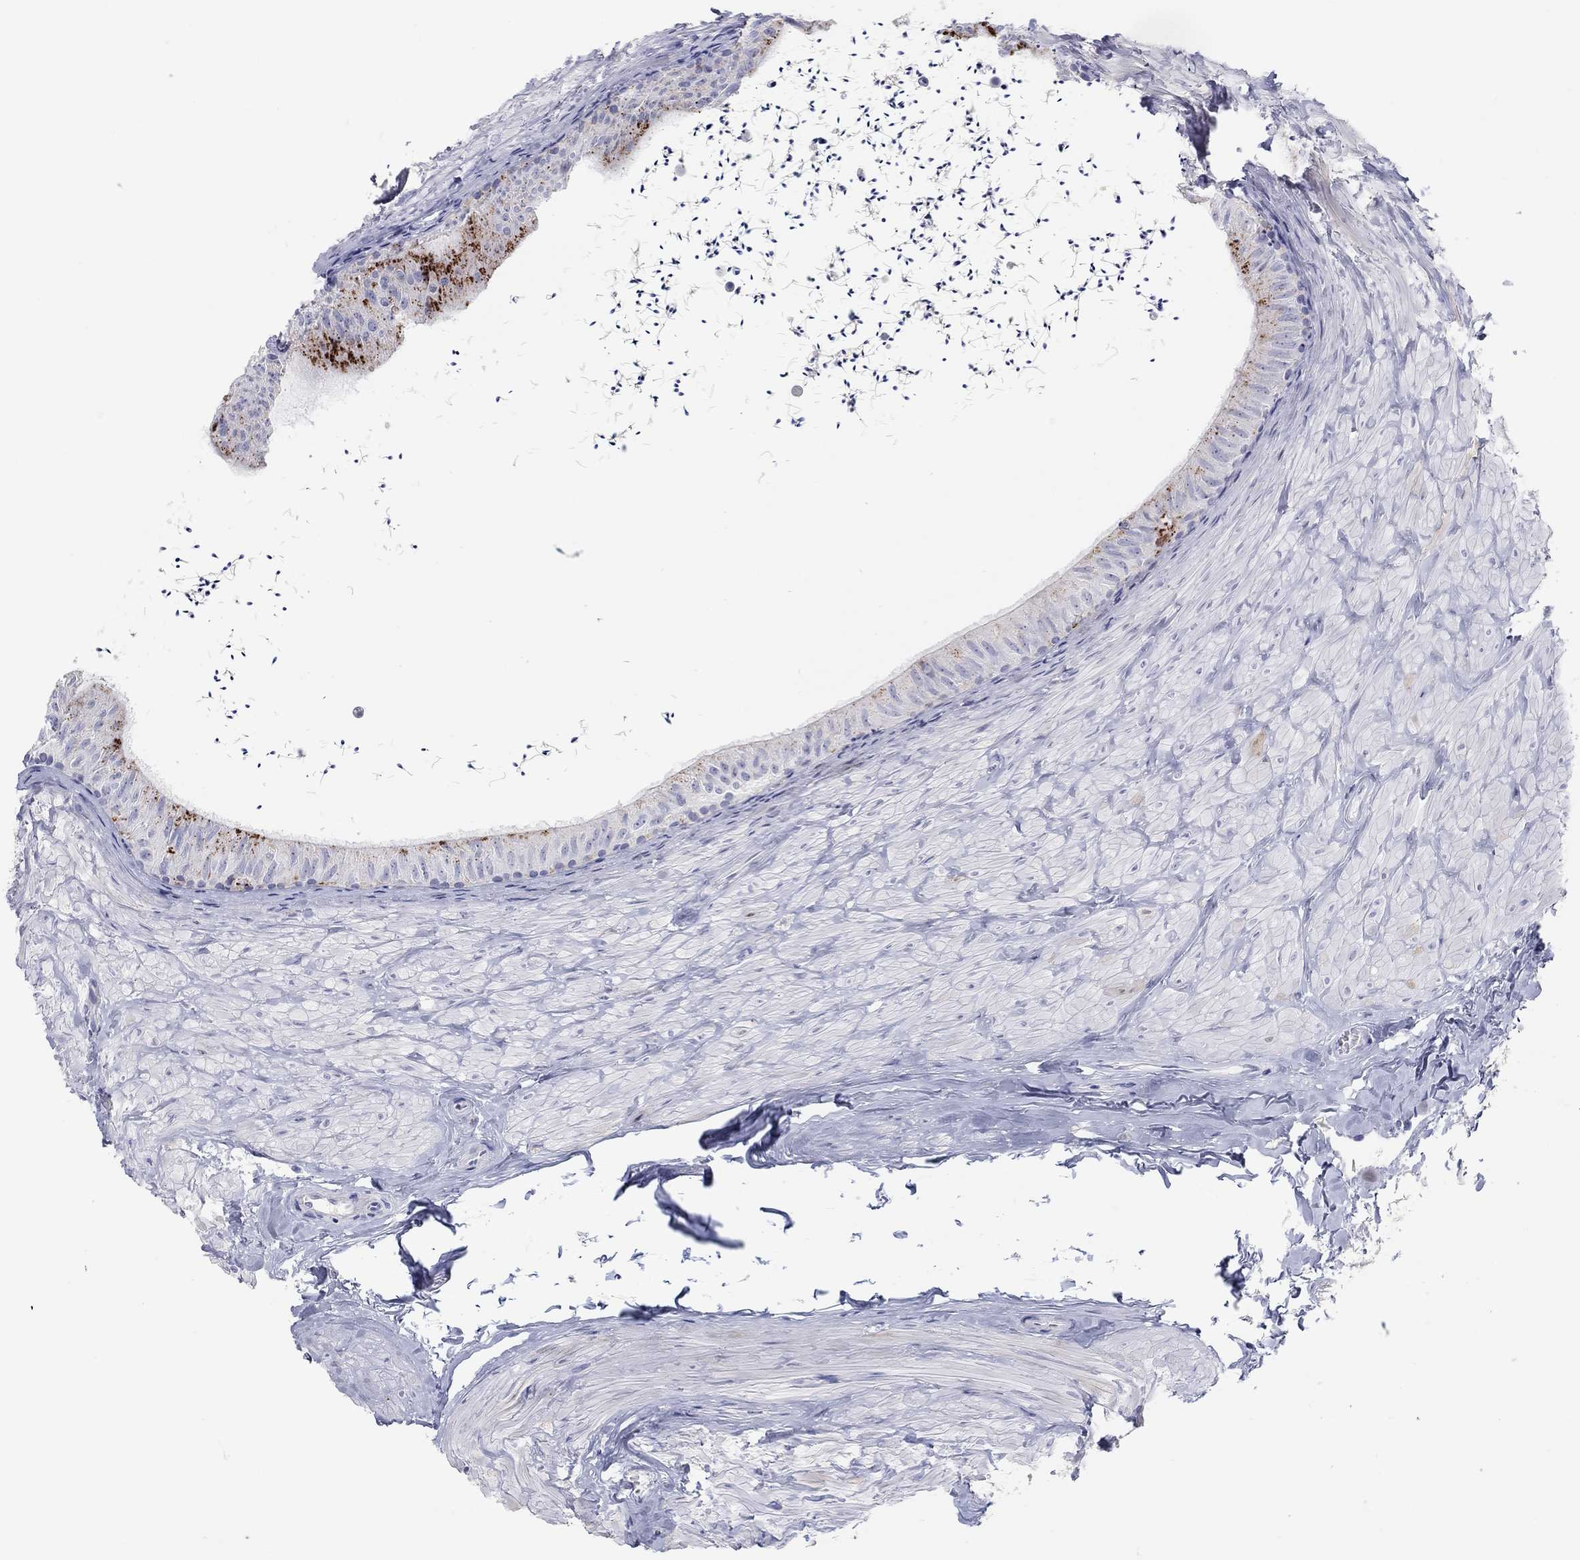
{"staining": {"intensity": "strong", "quantity": "<25%", "location": "cytoplasmic/membranous"}, "tissue": "epididymis", "cell_type": "Glandular cells", "image_type": "normal", "snomed": [{"axis": "morphology", "description": "Normal tissue, NOS"}, {"axis": "topography", "description": "Epididymis"}], "caption": "IHC micrograph of unremarkable epididymis: epididymis stained using immunohistochemistry (IHC) reveals medium levels of strong protein expression localized specifically in the cytoplasmic/membranous of glandular cells, appearing as a cytoplasmic/membranous brown color.", "gene": "CPNE6", "patient": {"sex": "male", "age": 32}}